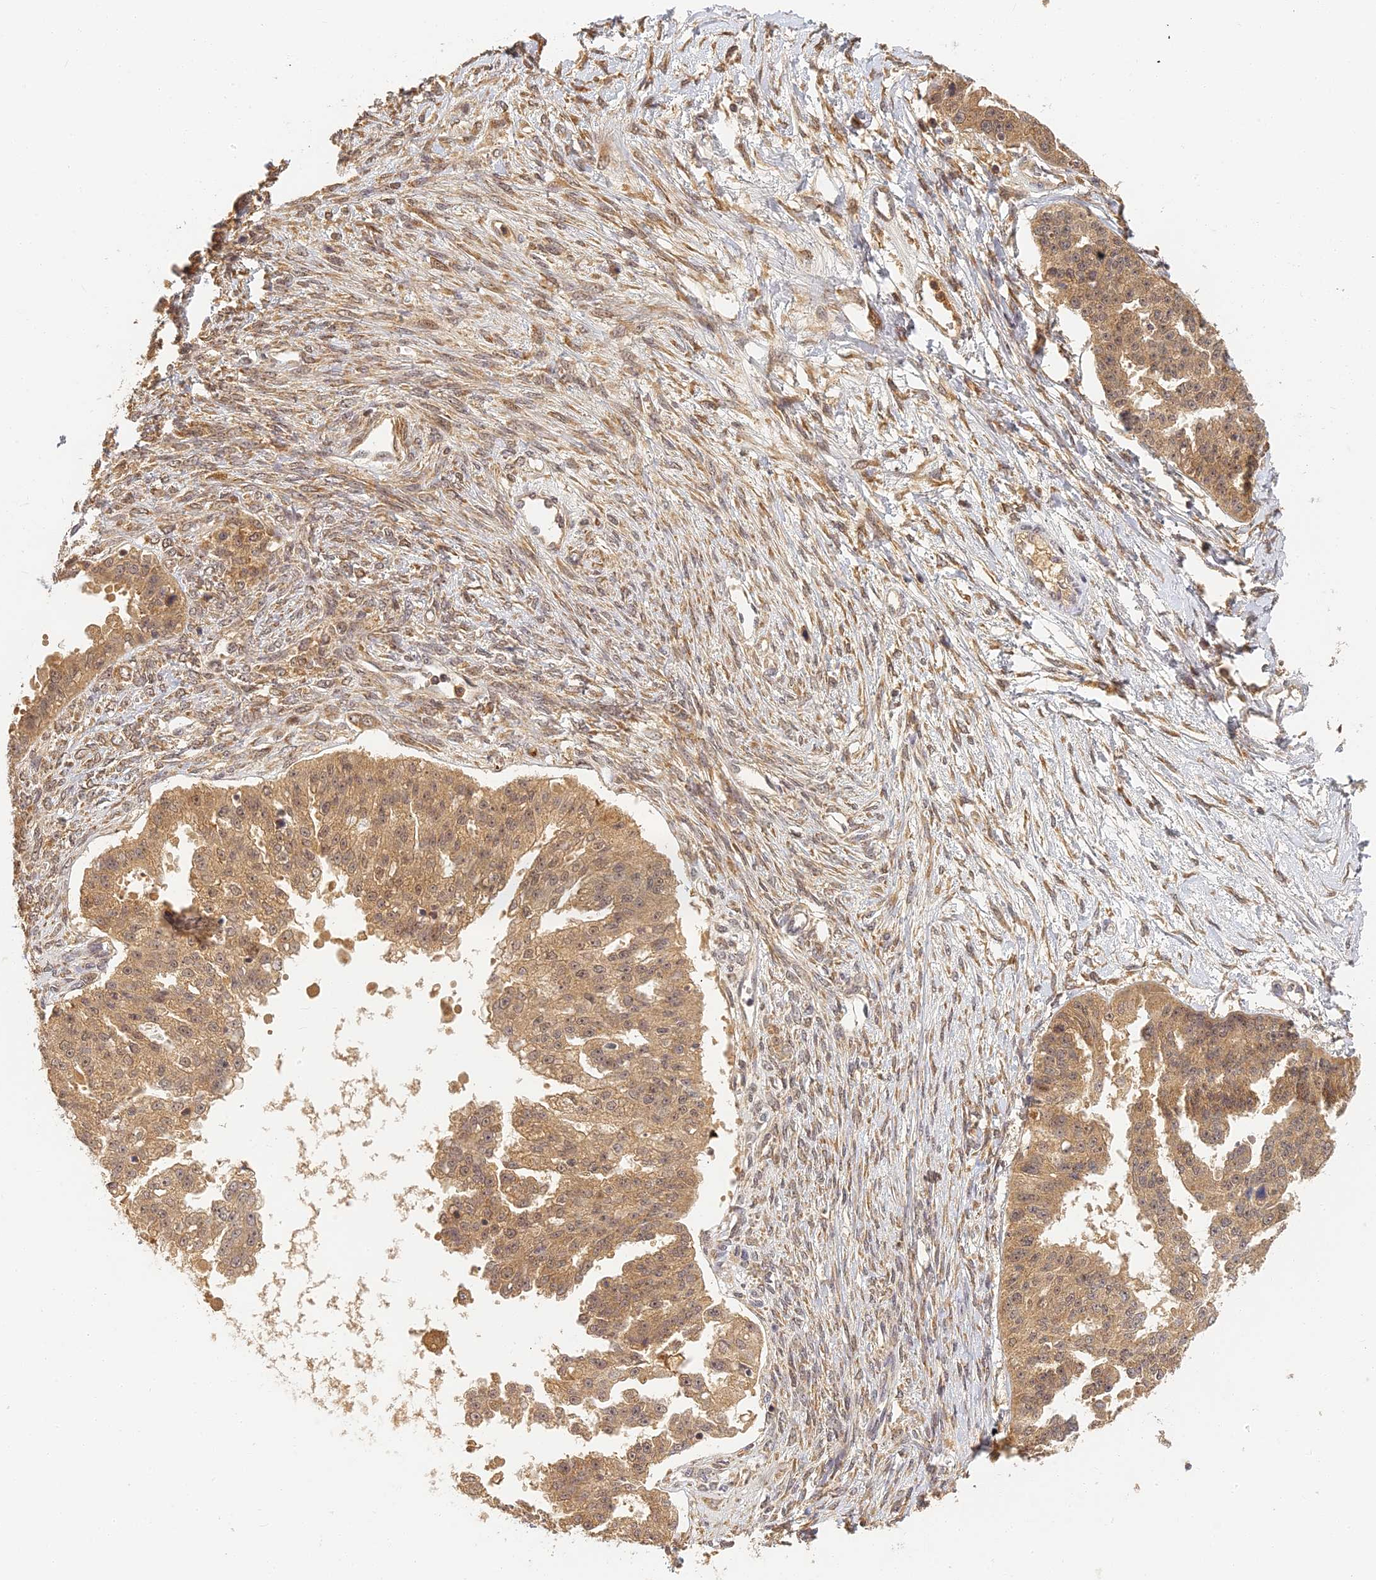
{"staining": {"intensity": "moderate", "quantity": ">75%", "location": "cytoplasmic/membranous"}, "tissue": "ovarian cancer", "cell_type": "Tumor cells", "image_type": "cancer", "snomed": [{"axis": "morphology", "description": "Cystadenocarcinoma, serous, NOS"}, {"axis": "topography", "description": "Ovary"}], "caption": "IHC of ovarian serous cystadenocarcinoma shows medium levels of moderate cytoplasmic/membranous expression in approximately >75% of tumor cells.", "gene": "RGL3", "patient": {"sex": "female", "age": 58}}